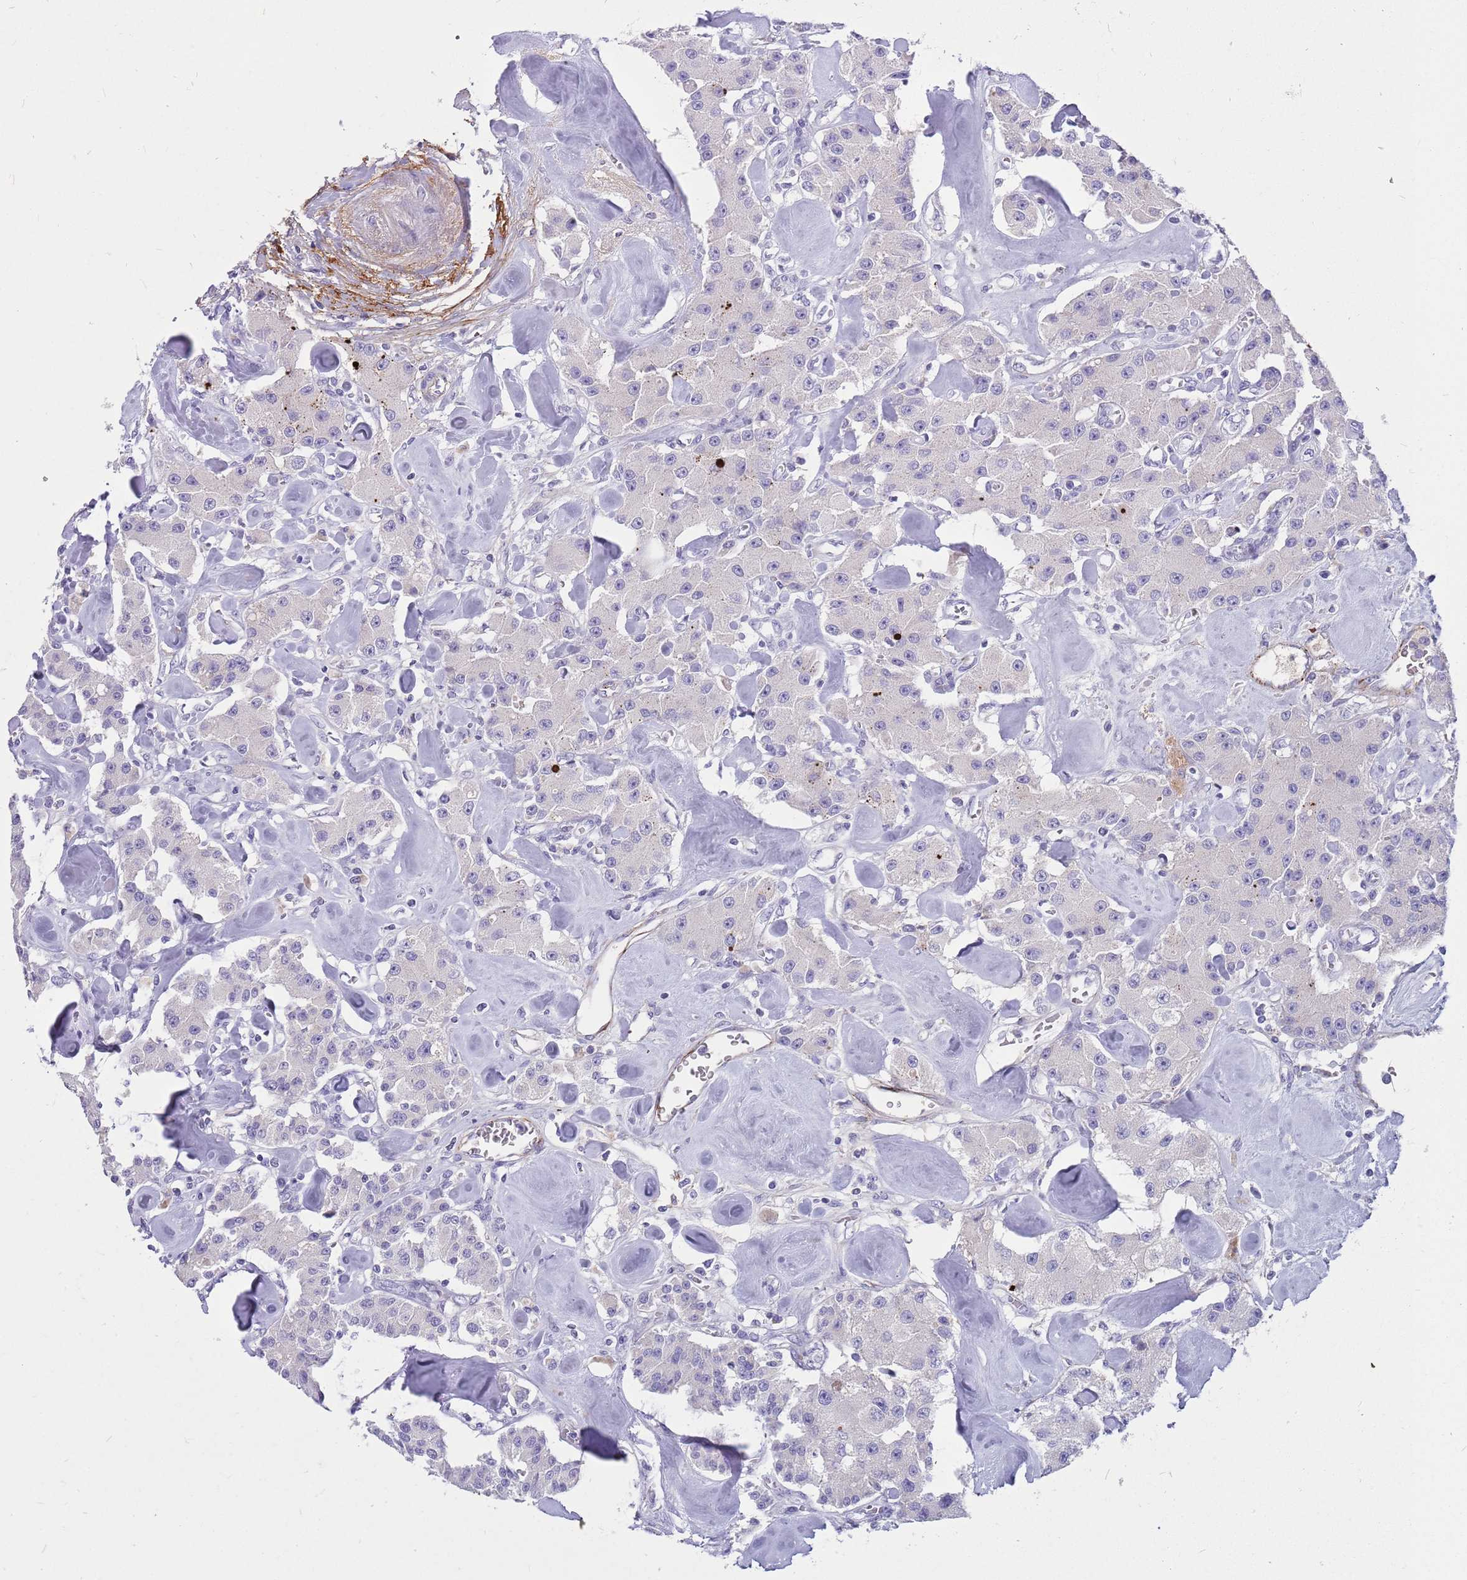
{"staining": {"intensity": "negative", "quantity": "none", "location": "none"}, "tissue": "carcinoid", "cell_type": "Tumor cells", "image_type": "cancer", "snomed": [{"axis": "morphology", "description": "Carcinoid, malignant, NOS"}, {"axis": "topography", "description": "Pancreas"}], "caption": "Human carcinoid (malignant) stained for a protein using immunohistochemistry (IHC) displays no staining in tumor cells.", "gene": "LEPROTL1", "patient": {"sex": "male", "age": 41}}